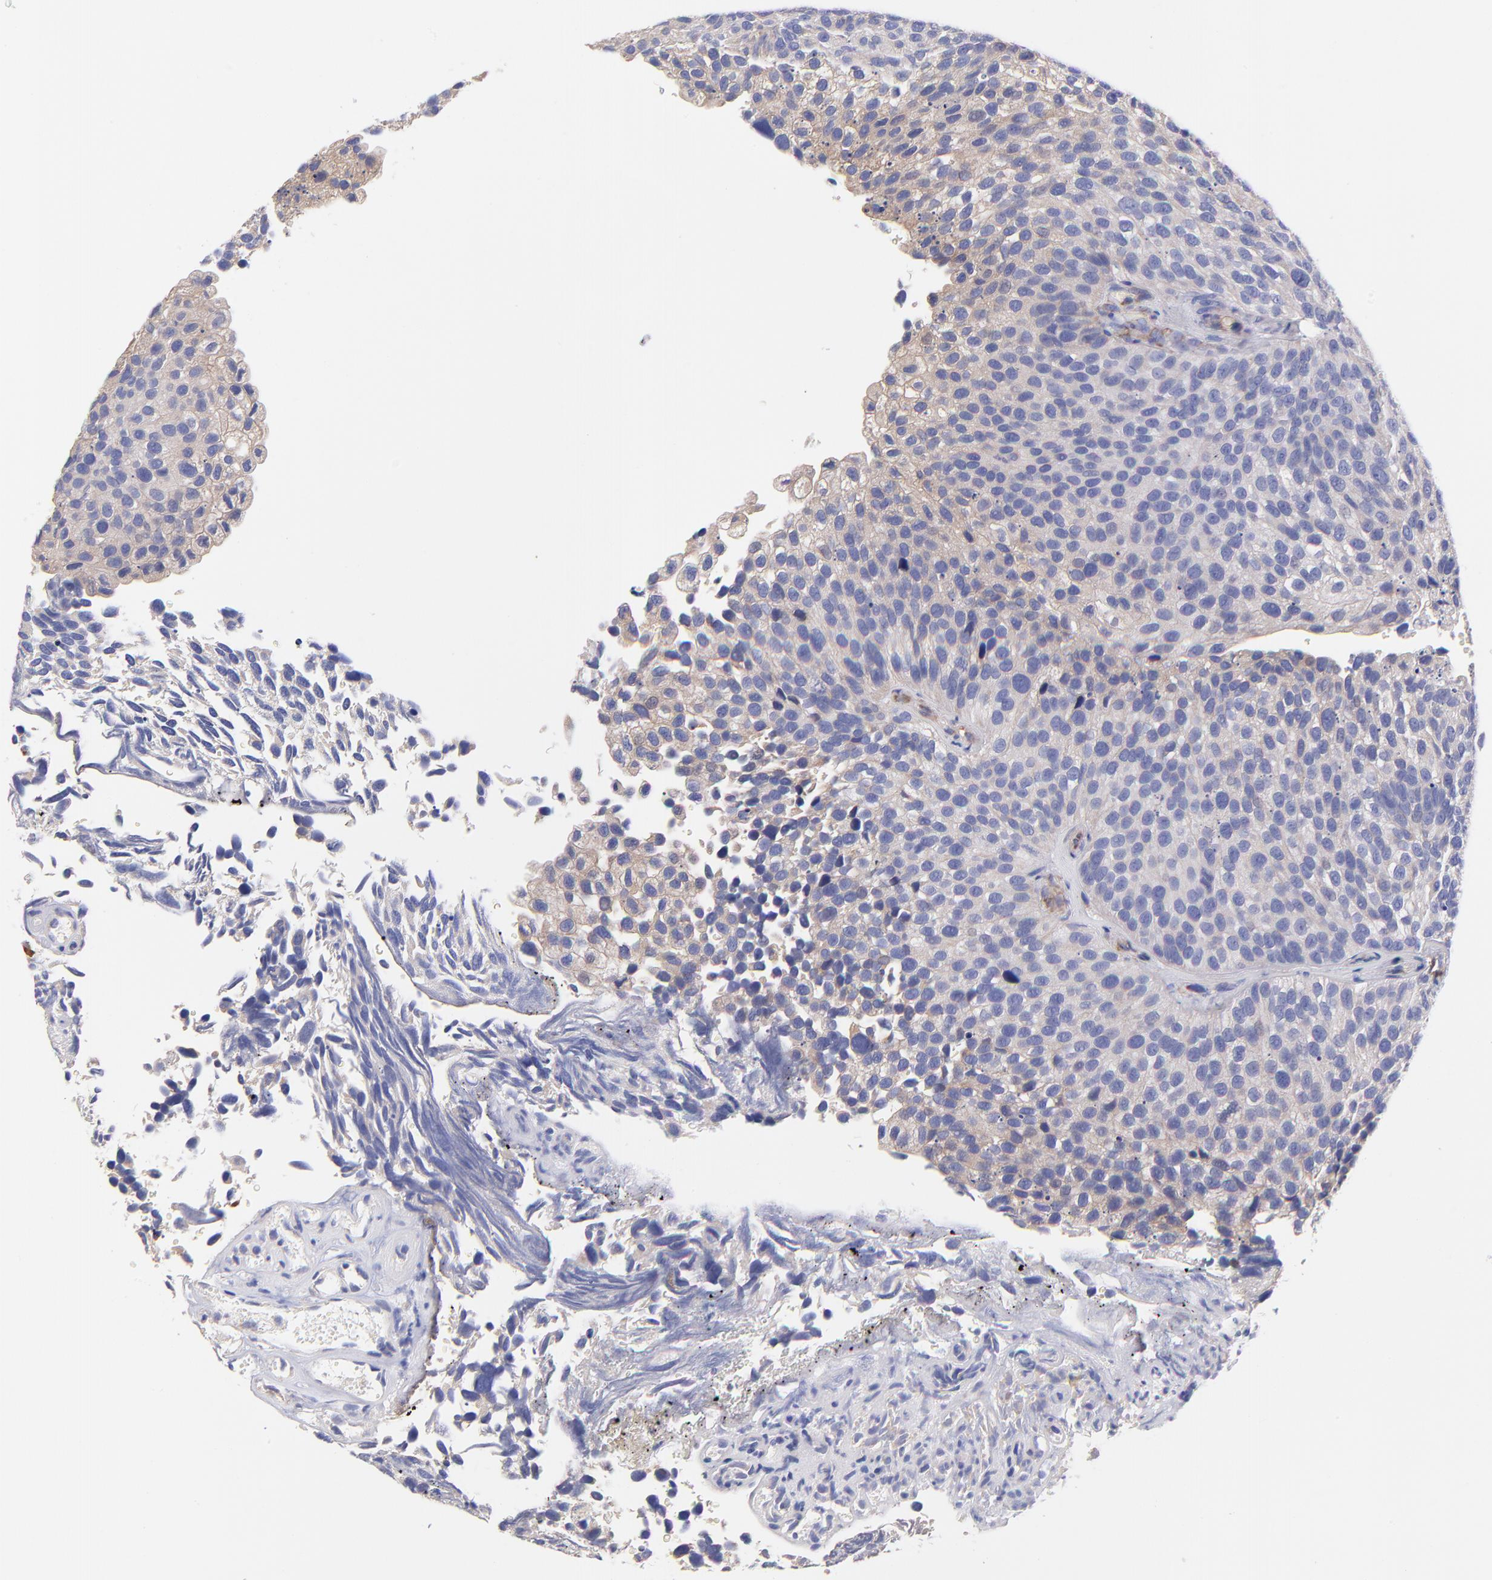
{"staining": {"intensity": "weak", "quantity": "25%-75%", "location": "cytoplasmic/membranous"}, "tissue": "urothelial cancer", "cell_type": "Tumor cells", "image_type": "cancer", "snomed": [{"axis": "morphology", "description": "Urothelial carcinoma, High grade"}, {"axis": "topography", "description": "Urinary bladder"}], "caption": "This photomicrograph exhibits IHC staining of human high-grade urothelial carcinoma, with low weak cytoplasmic/membranous expression in about 25%-75% of tumor cells.", "gene": "PREX1", "patient": {"sex": "male", "age": 72}}